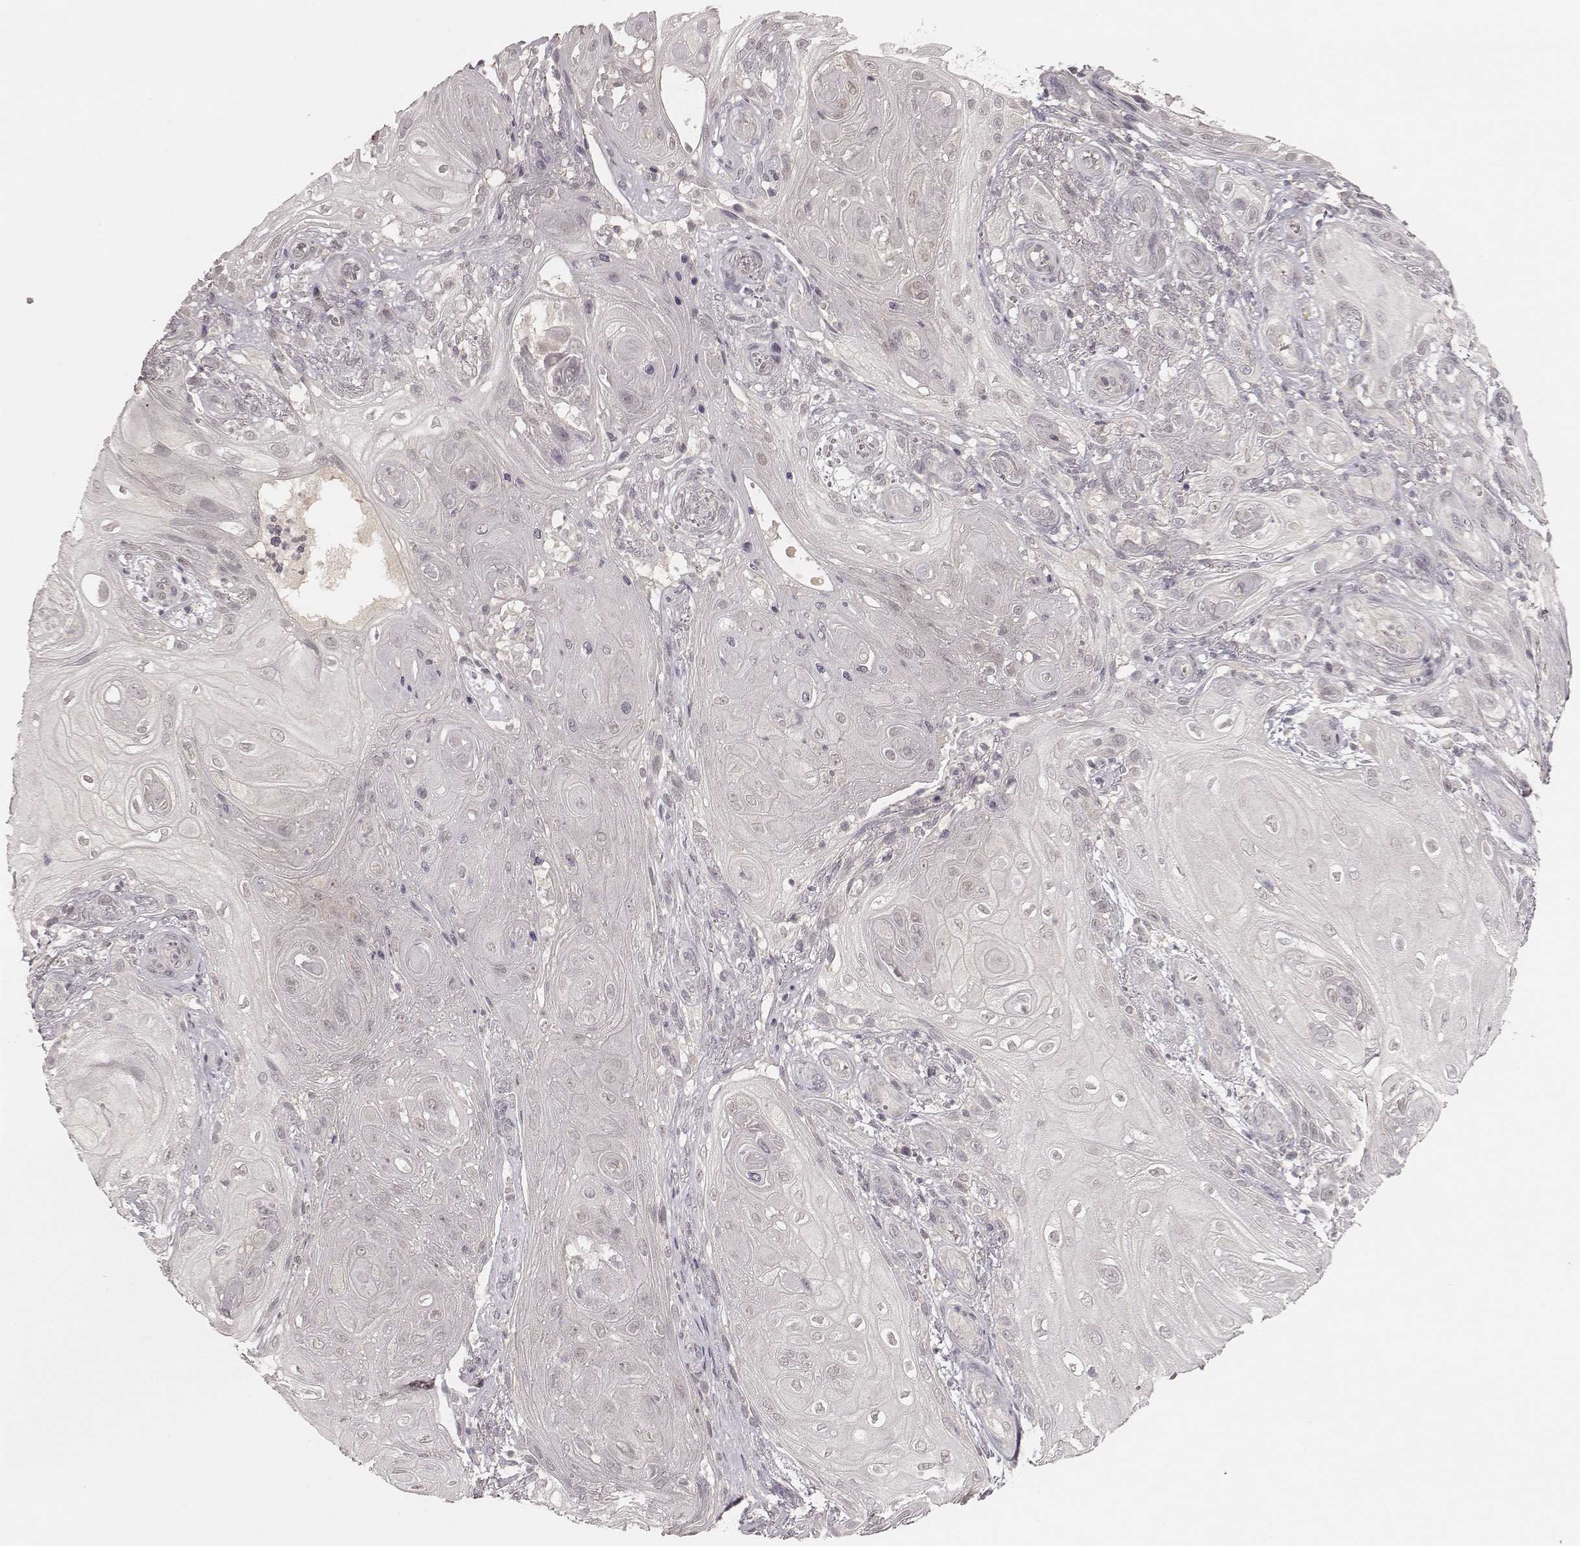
{"staining": {"intensity": "negative", "quantity": "none", "location": "none"}, "tissue": "skin cancer", "cell_type": "Tumor cells", "image_type": "cancer", "snomed": [{"axis": "morphology", "description": "Squamous cell carcinoma, NOS"}, {"axis": "topography", "description": "Skin"}], "caption": "Protein analysis of skin squamous cell carcinoma reveals no significant positivity in tumor cells.", "gene": "LY6K", "patient": {"sex": "male", "age": 62}}